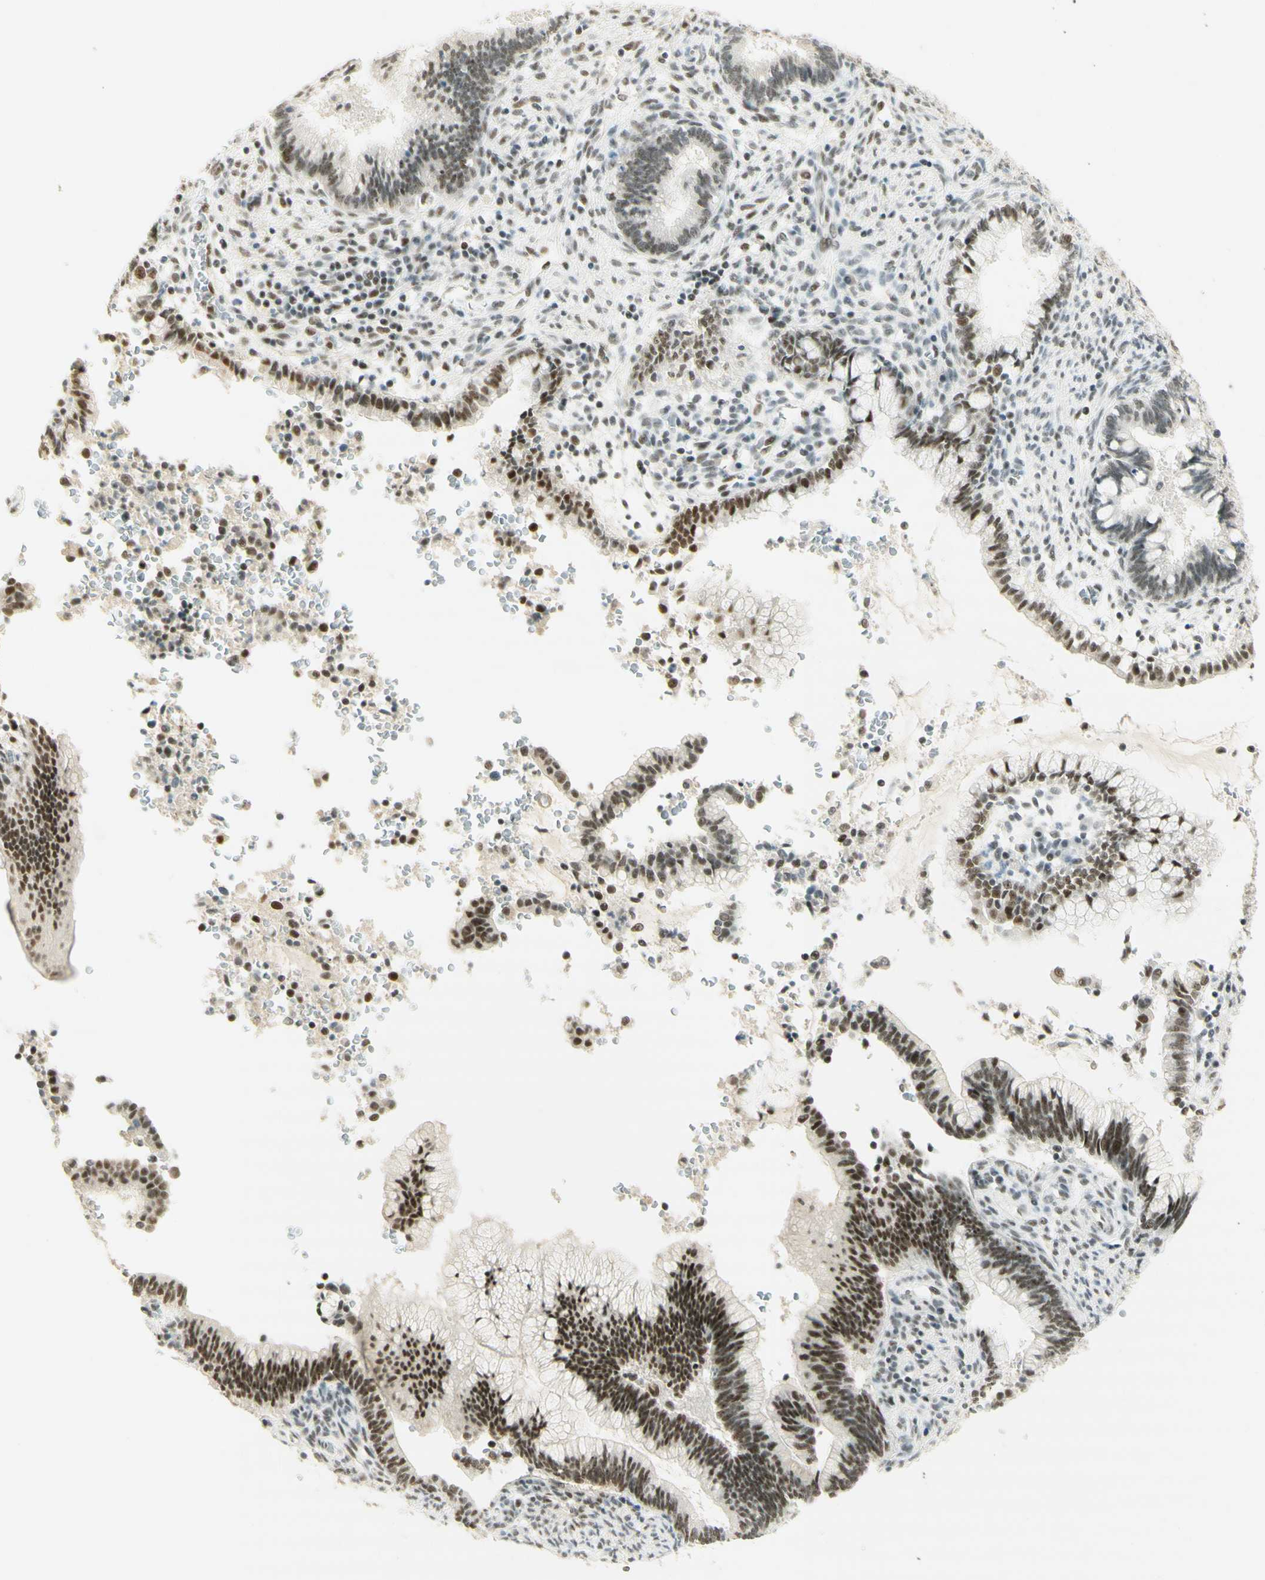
{"staining": {"intensity": "moderate", "quantity": "25%-75%", "location": "nuclear"}, "tissue": "cervical cancer", "cell_type": "Tumor cells", "image_type": "cancer", "snomed": [{"axis": "morphology", "description": "Adenocarcinoma, NOS"}, {"axis": "topography", "description": "Cervix"}], "caption": "Immunohistochemical staining of cervical cancer (adenocarcinoma) shows moderate nuclear protein expression in about 25%-75% of tumor cells.", "gene": "PMS2", "patient": {"sex": "female", "age": 44}}